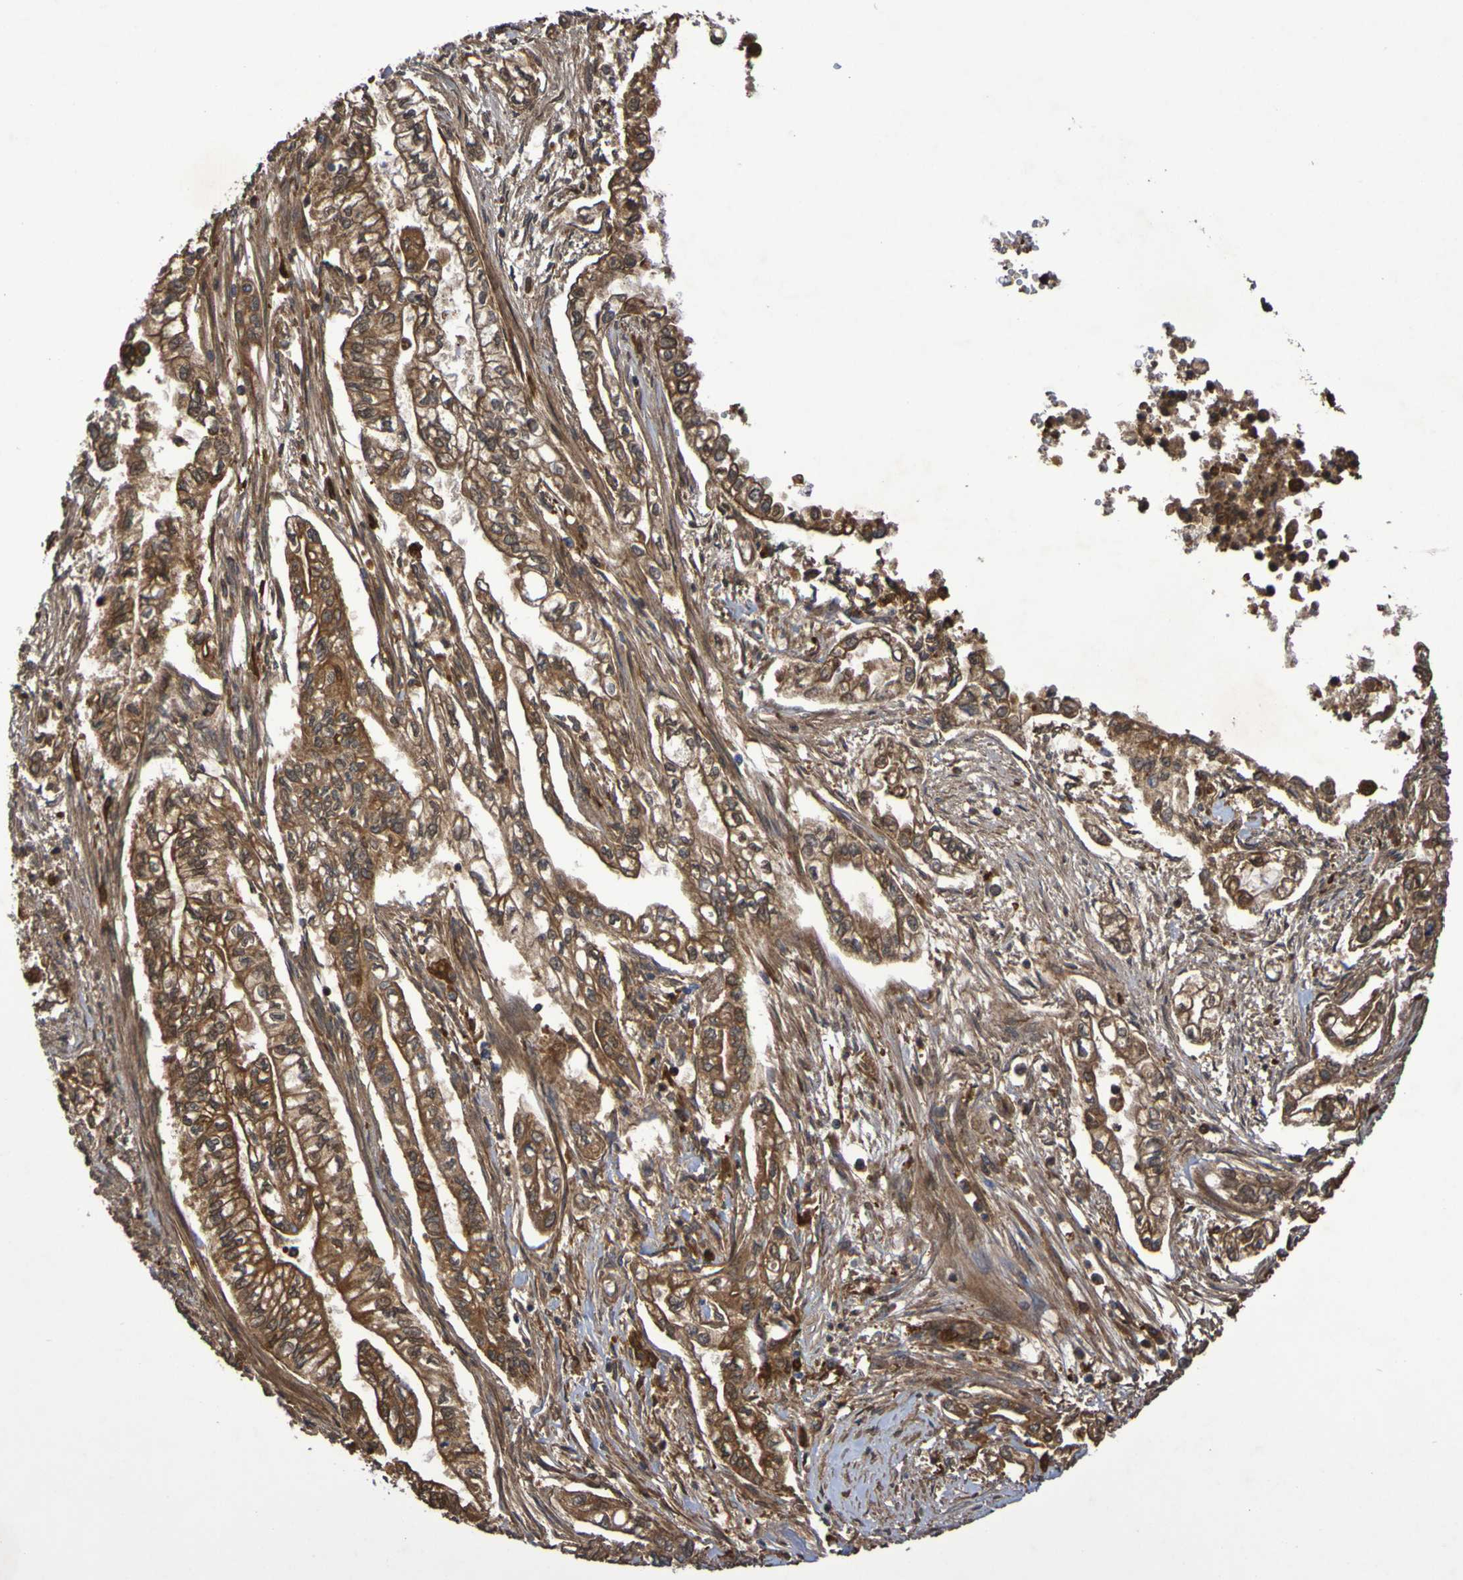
{"staining": {"intensity": "strong", "quantity": ">75%", "location": "cytoplasmic/membranous"}, "tissue": "pancreatic cancer", "cell_type": "Tumor cells", "image_type": "cancer", "snomed": [{"axis": "morphology", "description": "Normal tissue, NOS"}, {"axis": "topography", "description": "Pancreas"}], "caption": "DAB (3,3'-diaminobenzidine) immunohistochemical staining of human pancreatic cancer reveals strong cytoplasmic/membranous protein expression in approximately >75% of tumor cells.", "gene": "SERPINB6", "patient": {"sex": "male", "age": 42}}